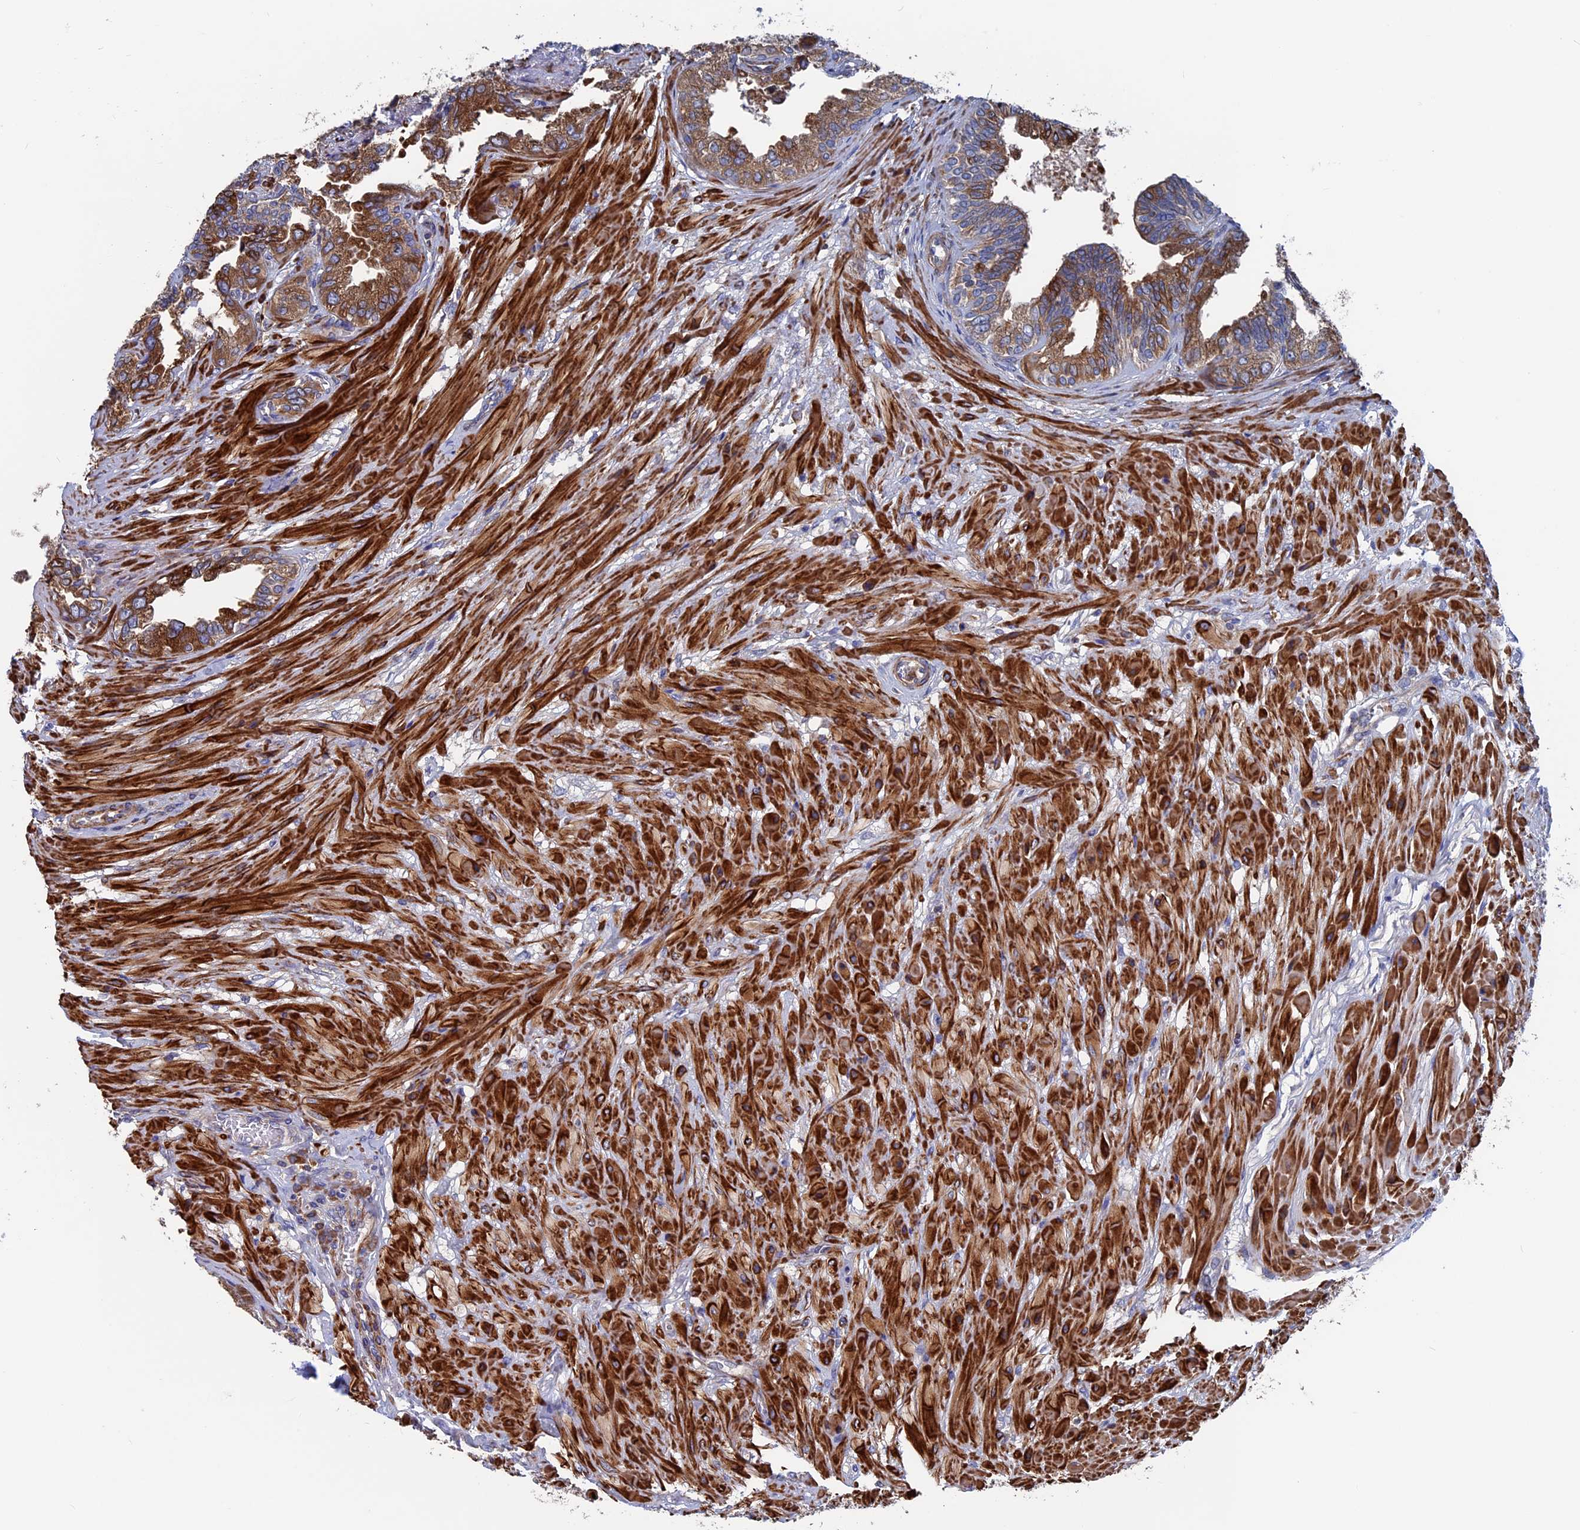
{"staining": {"intensity": "moderate", "quantity": ">75%", "location": "cytoplasmic/membranous"}, "tissue": "seminal vesicle", "cell_type": "Glandular cells", "image_type": "normal", "snomed": [{"axis": "morphology", "description": "Normal tissue, NOS"}, {"axis": "topography", "description": "Seminal veicle"}], "caption": "Protein staining reveals moderate cytoplasmic/membranous positivity in about >75% of glandular cells in normal seminal vesicle.", "gene": "DNAJC3", "patient": {"sex": "male", "age": 63}}